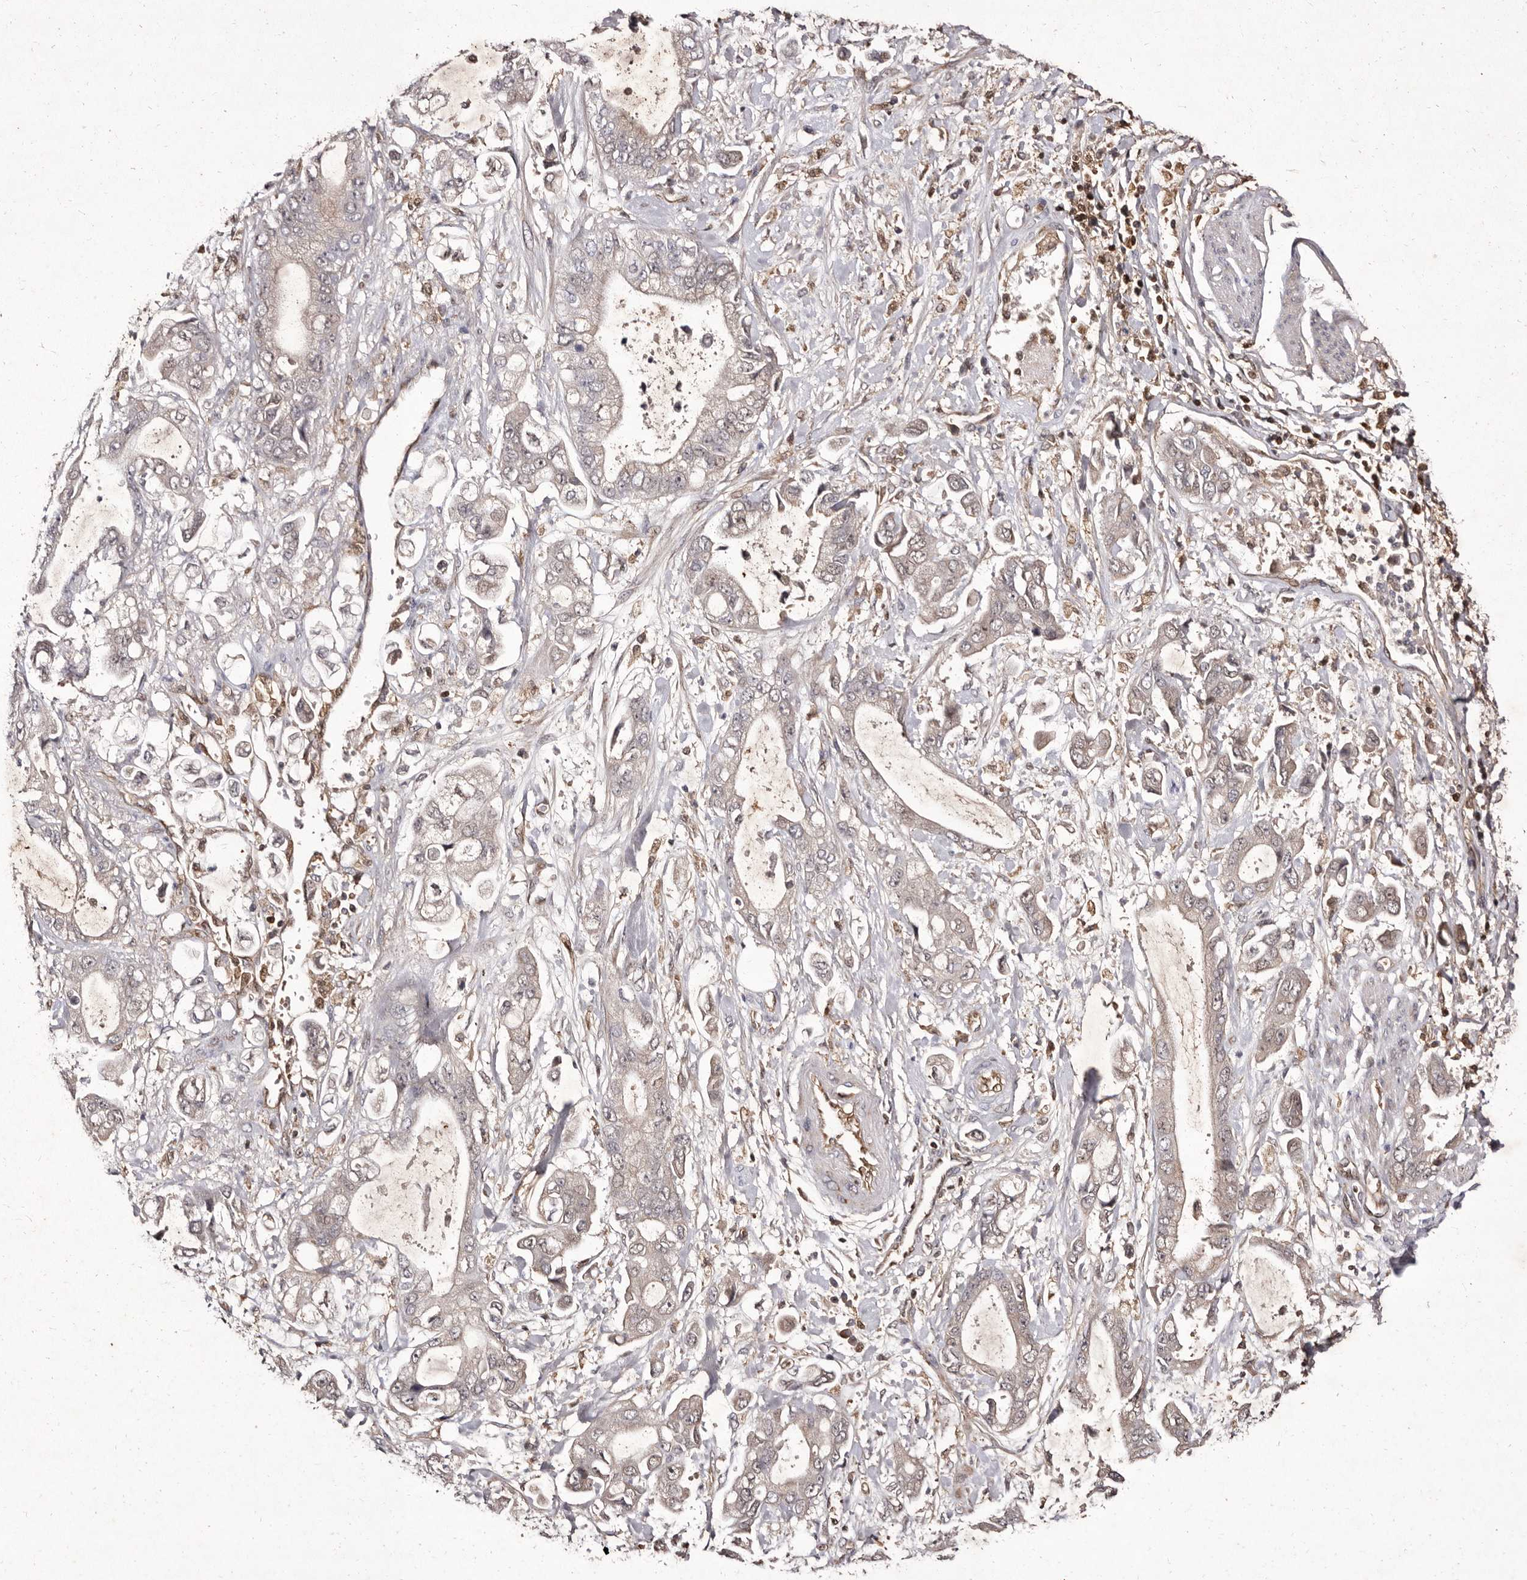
{"staining": {"intensity": "negative", "quantity": "none", "location": "none"}, "tissue": "stomach cancer", "cell_type": "Tumor cells", "image_type": "cancer", "snomed": [{"axis": "morphology", "description": "Normal tissue, NOS"}, {"axis": "morphology", "description": "Adenocarcinoma, NOS"}, {"axis": "topography", "description": "Stomach"}], "caption": "Immunohistochemical staining of human stomach cancer (adenocarcinoma) shows no significant staining in tumor cells. Brightfield microscopy of immunohistochemistry stained with DAB (3,3'-diaminobenzidine) (brown) and hematoxylin (blue), captured at high magnification.", "gene": "GIMAP4", "patient": {"sex": "male", "age": 62}}